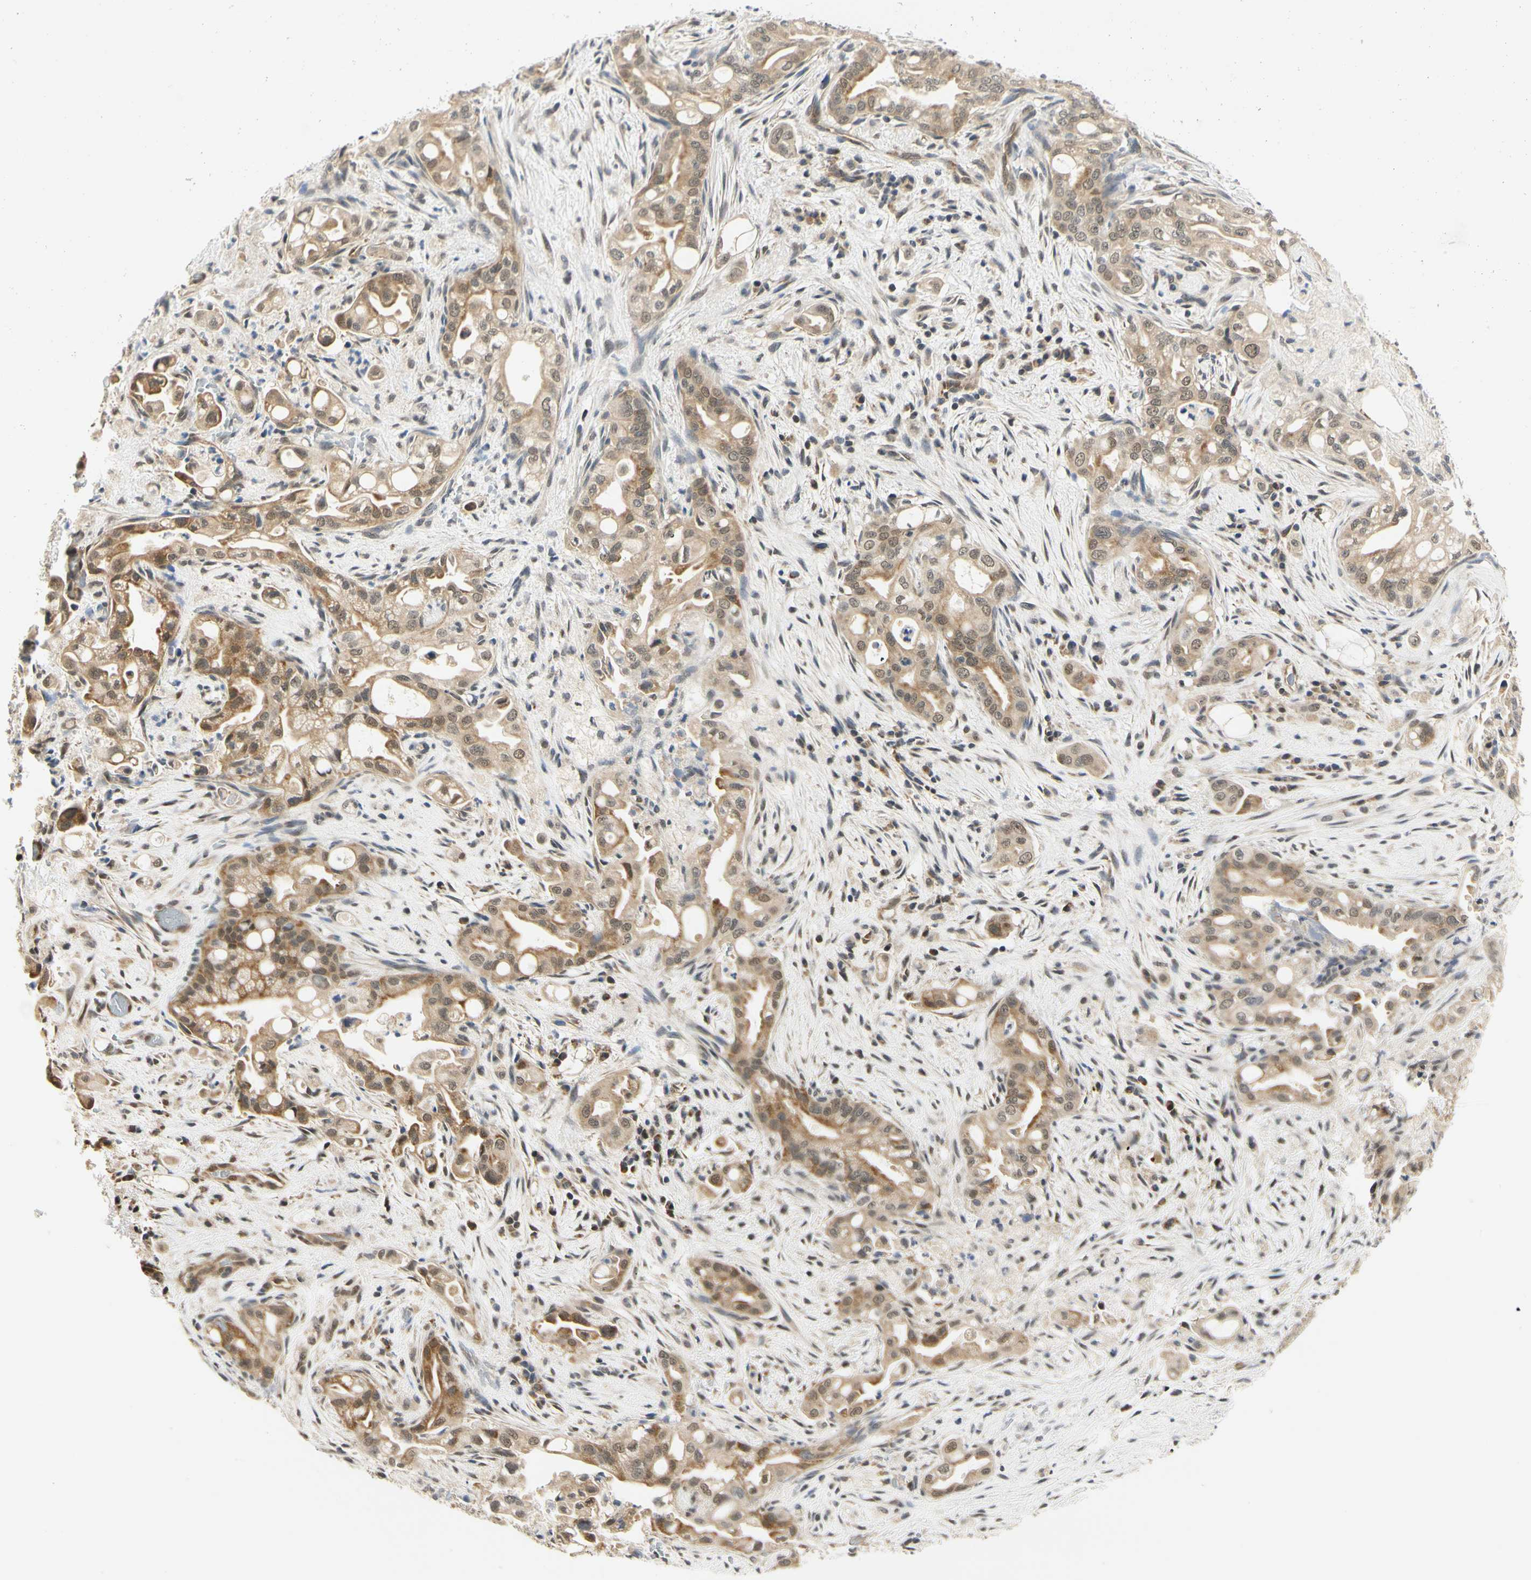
{"staining": {"intensity": "moderate", "quantity": ">75%", "location": "cytoplasmic/membranous"}, "tissue": "liver cancer", "cell_type": "Tumor cells", "image_type": "cancer", "snomed": [{"axis": "morphology", "description": "Cholangiocarcinoma"}, {"axis": "topography", "description": "Liver"}], "caption": "IHC photomicrograph of cholangiocarcinoma (liver) stained for a protein (brown), which displays medium levels of moderate cytoplasmic/membranous expression in about >75% of tumor cells.", "gene": "PDK2", "patient": {"sex": "female", "age": 68}}